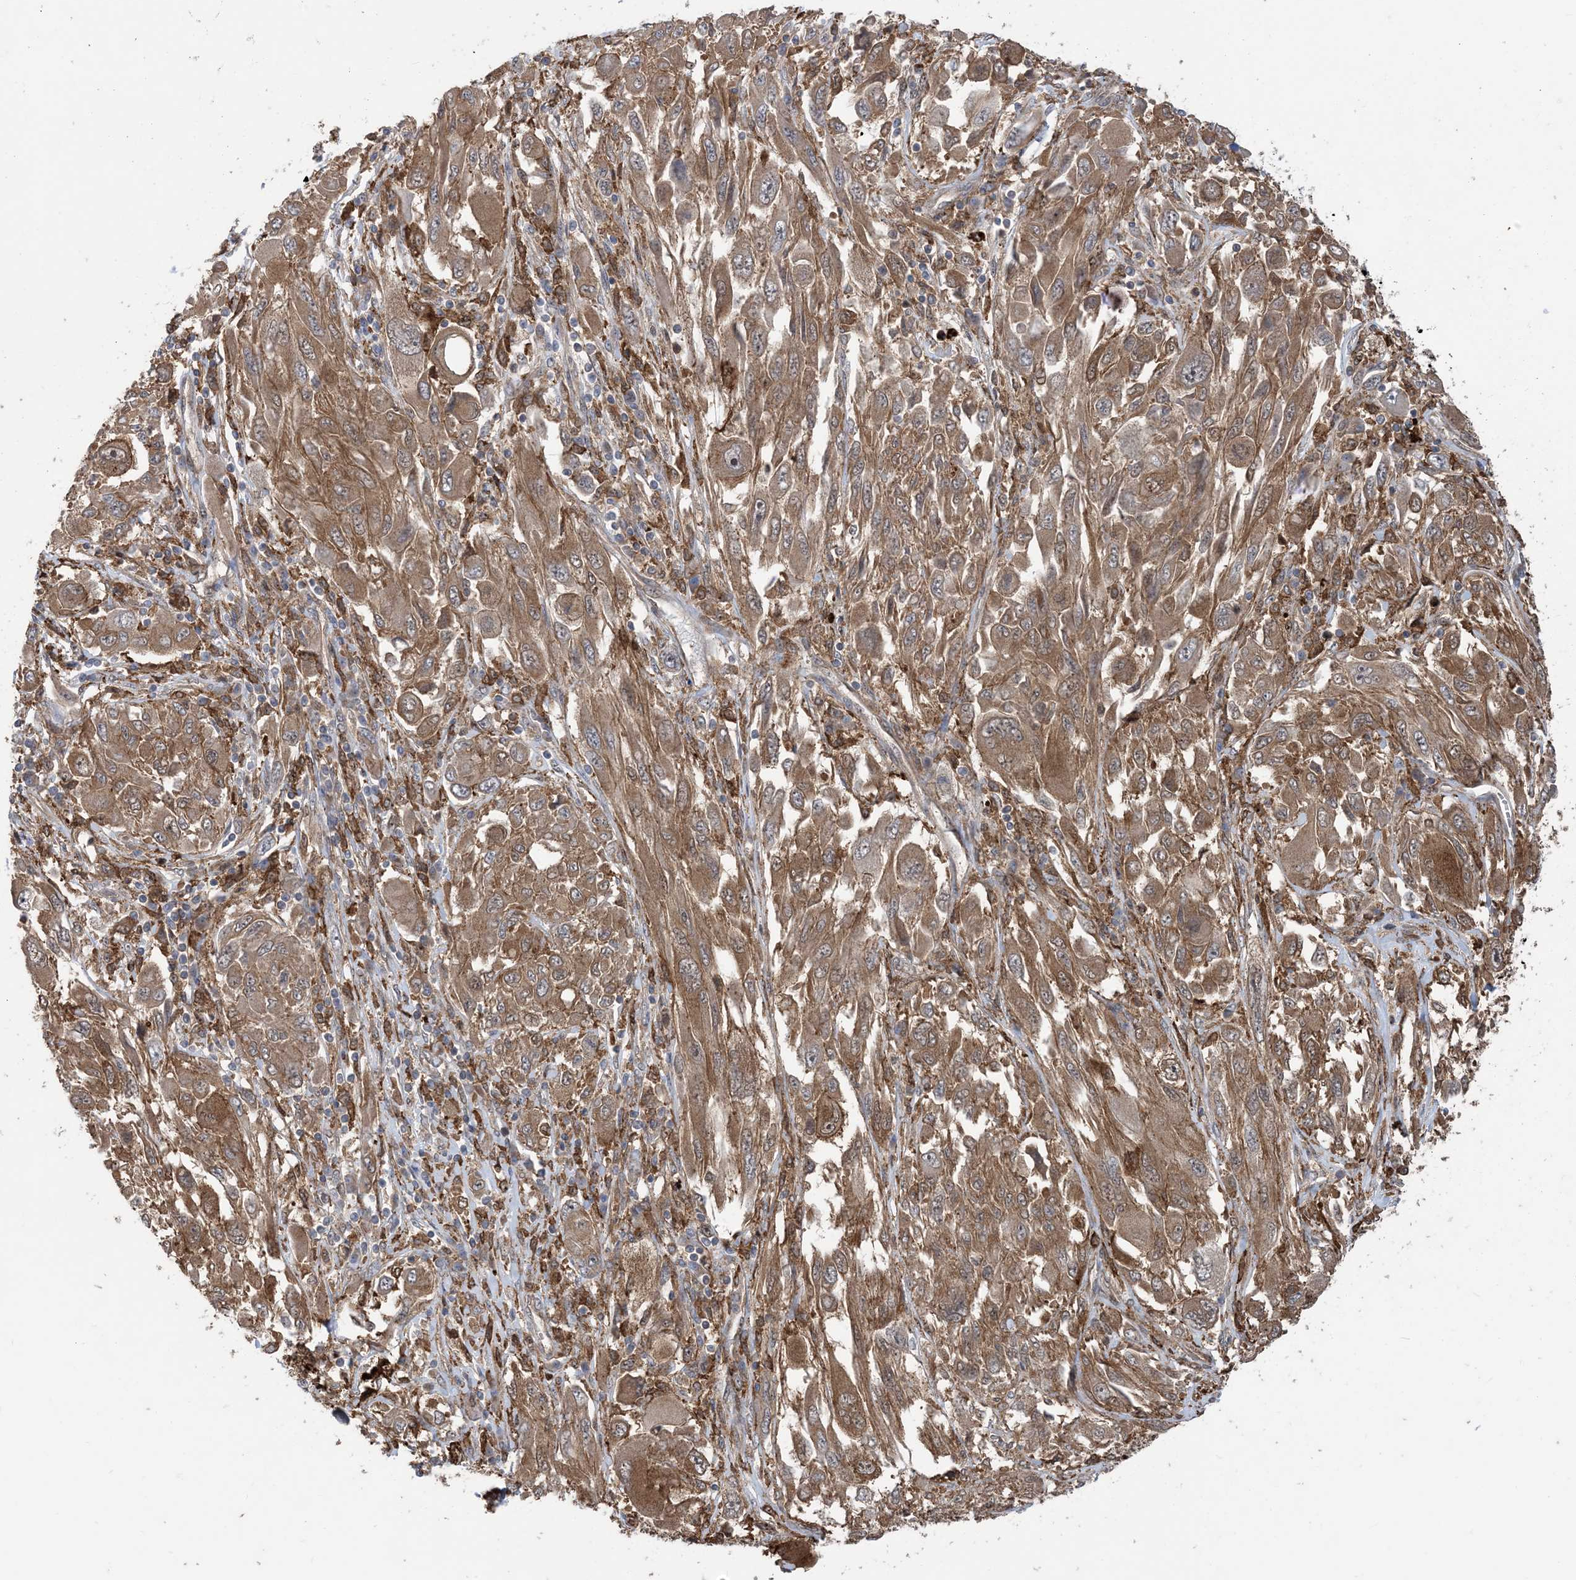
{"staining": {"intensity": "moderate", "quantity": ">75%", "location": "cytoplasmic/membranous"}, "tissue": "melanoma", "cell_type": "Tumor cells", "image_type": "cancer", "snomed": [{"axis": "morphology", "description": "Malignant melanoma, NOS"}, {"axis": "topography", "description": "Skin"}], "caption": "Tumor cells show medium levels of moderate cytoplasmic/membranous expression in approximately >75% of cells in melanoma. Immunohistochemistry (ihc) stains the protein in brown and the nuclei are stained blue.", "gene": "HS1BP3", "patient": {"sex": "female", "age": 91}}